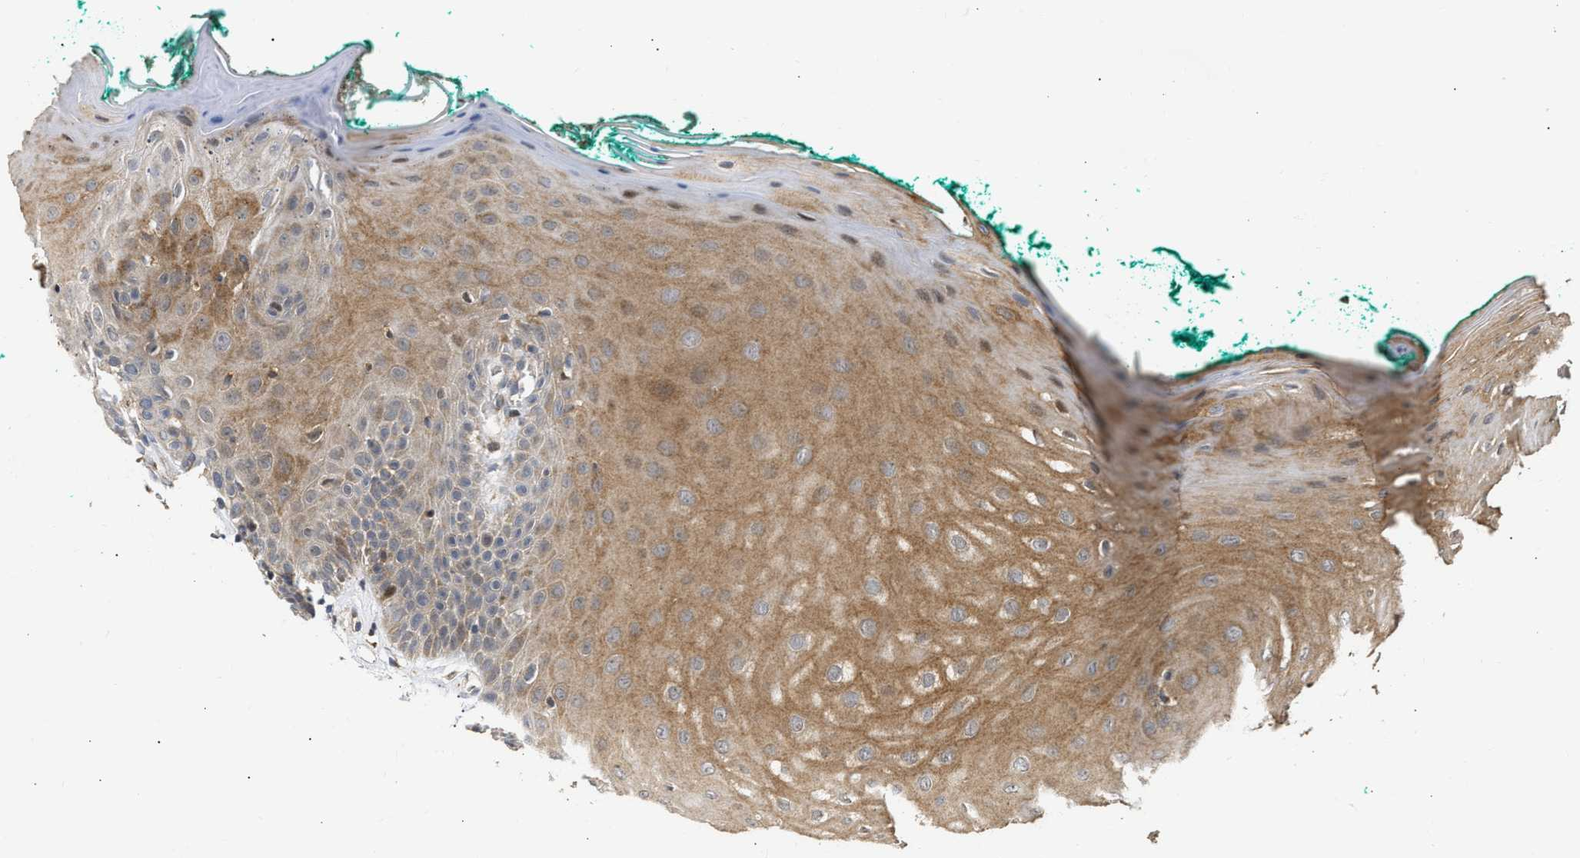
{"staining": {"intensity": "moderate", "quantity": ">75%", "location": "cytoplasmic/membranous"}, "tissue": "oral mucosa", "cell_type": "Squamous epithelial cells", "image_type": "normal", "snomed": [{"axis": "morphology", "description": "Normal tissue, NOS"}, {"axis": "topography", "description": "Skeletal muscle"}, {"axis": "topography", "description": "Oral tissue"}], "caption": "A brown stain highlights moderate cytoplasmic/membranous staining of a protein in squamous epithelial cells of normal human oral mucosa. The staining is performed using DAB (3,3'-diaminobenzidine) brown chromogen to label protein expression. The nuclei are counter-stained blue using hematoxylin.", "gene": "DEPTOR", "patient": {"sex": "male", "age": 58}}